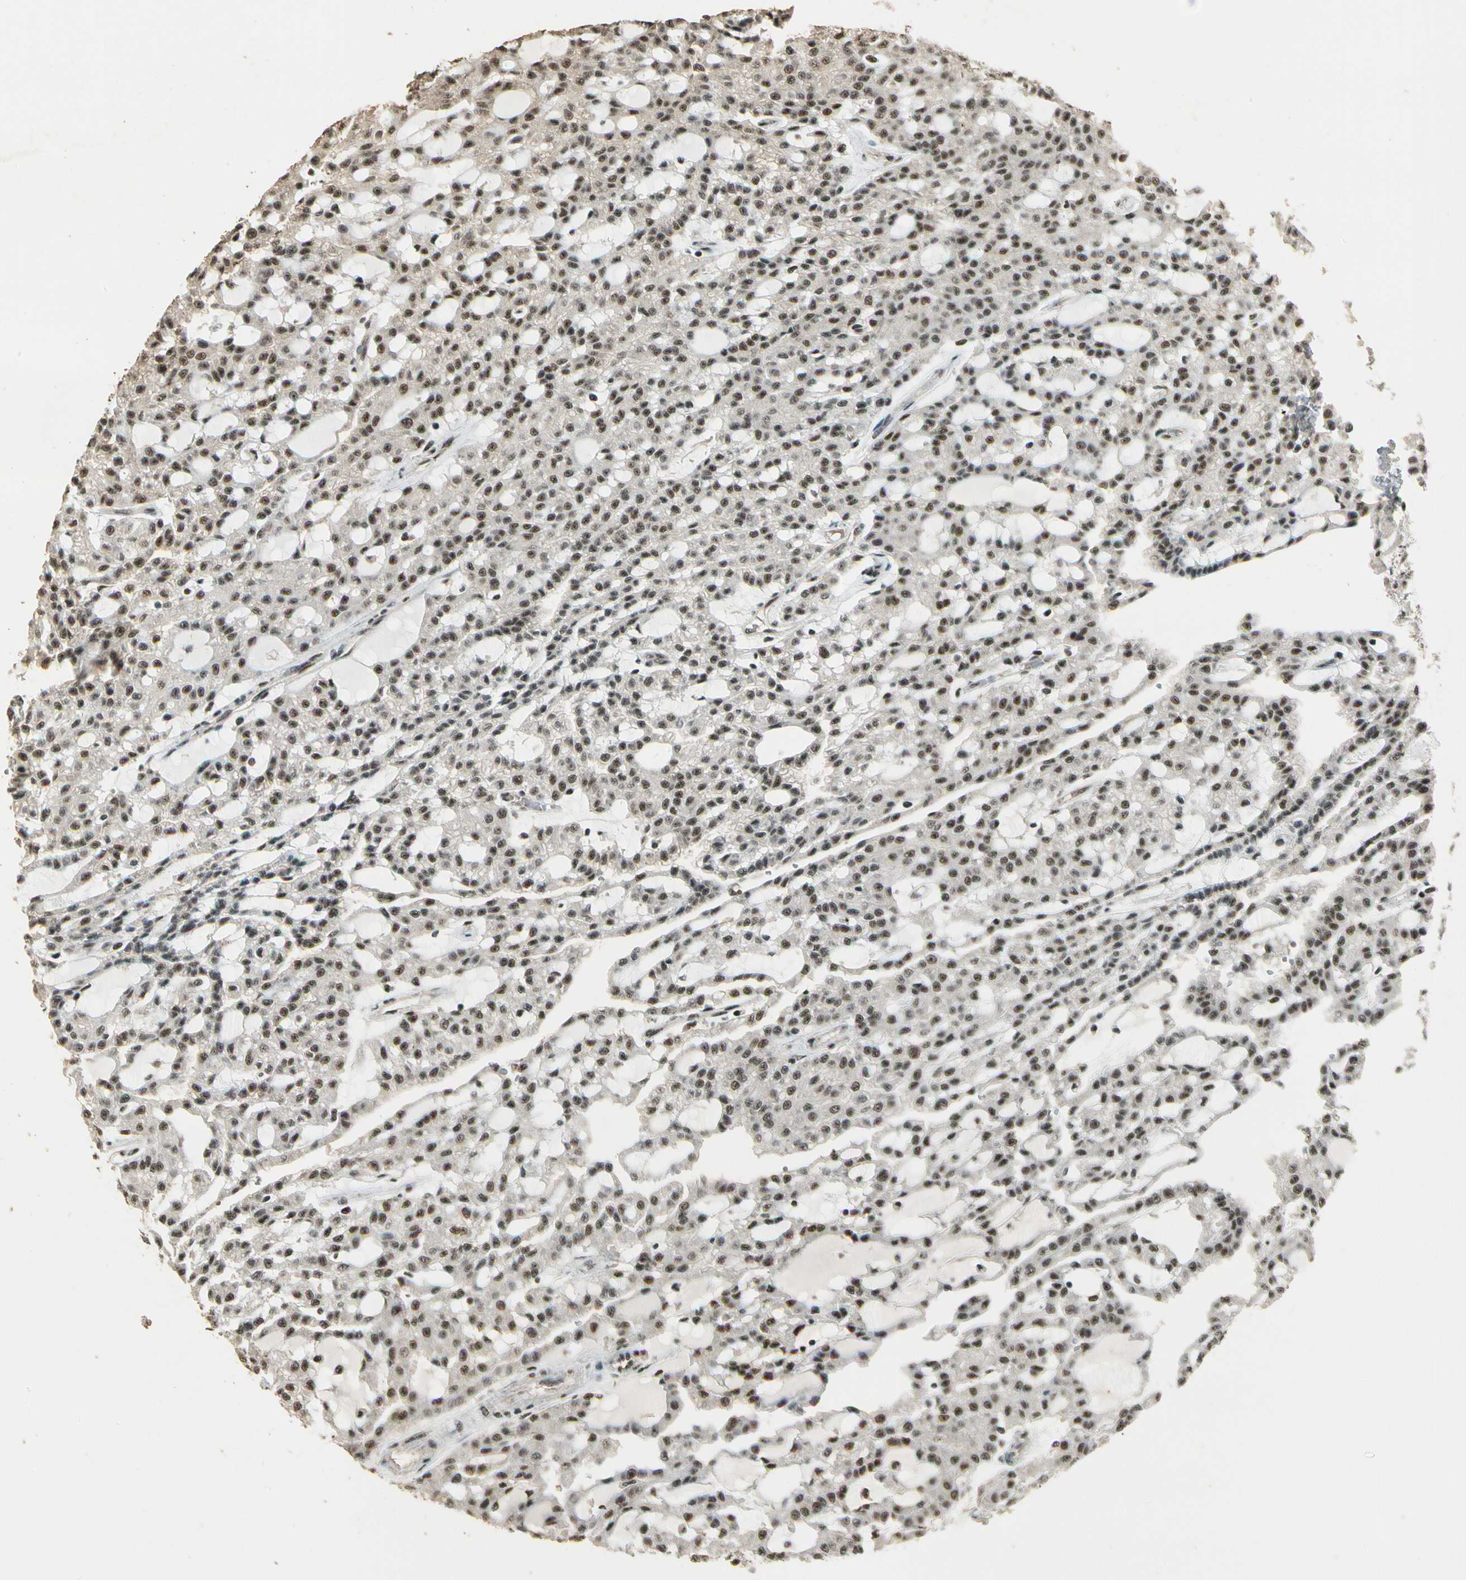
{"staining": {"intensity": "moderate", "quantity": ">75%", "location": "nuclear"}, "tissue": "renal cancer", "cell_type": "Tumor cells", "image_type": "cancer", "snomed": [{"axis": "morphology", "description": "Adenocarcinoma, NOS"}, {"axis": "topography", "description": "Kidney"}], "caption": "The immunohistochemical stain shows moderate nuclear expression in tumor cells of adenocarcinoma (renal) tissue.", "gene": "RBM25", "patient": {"sex": "male", "age": 63}}